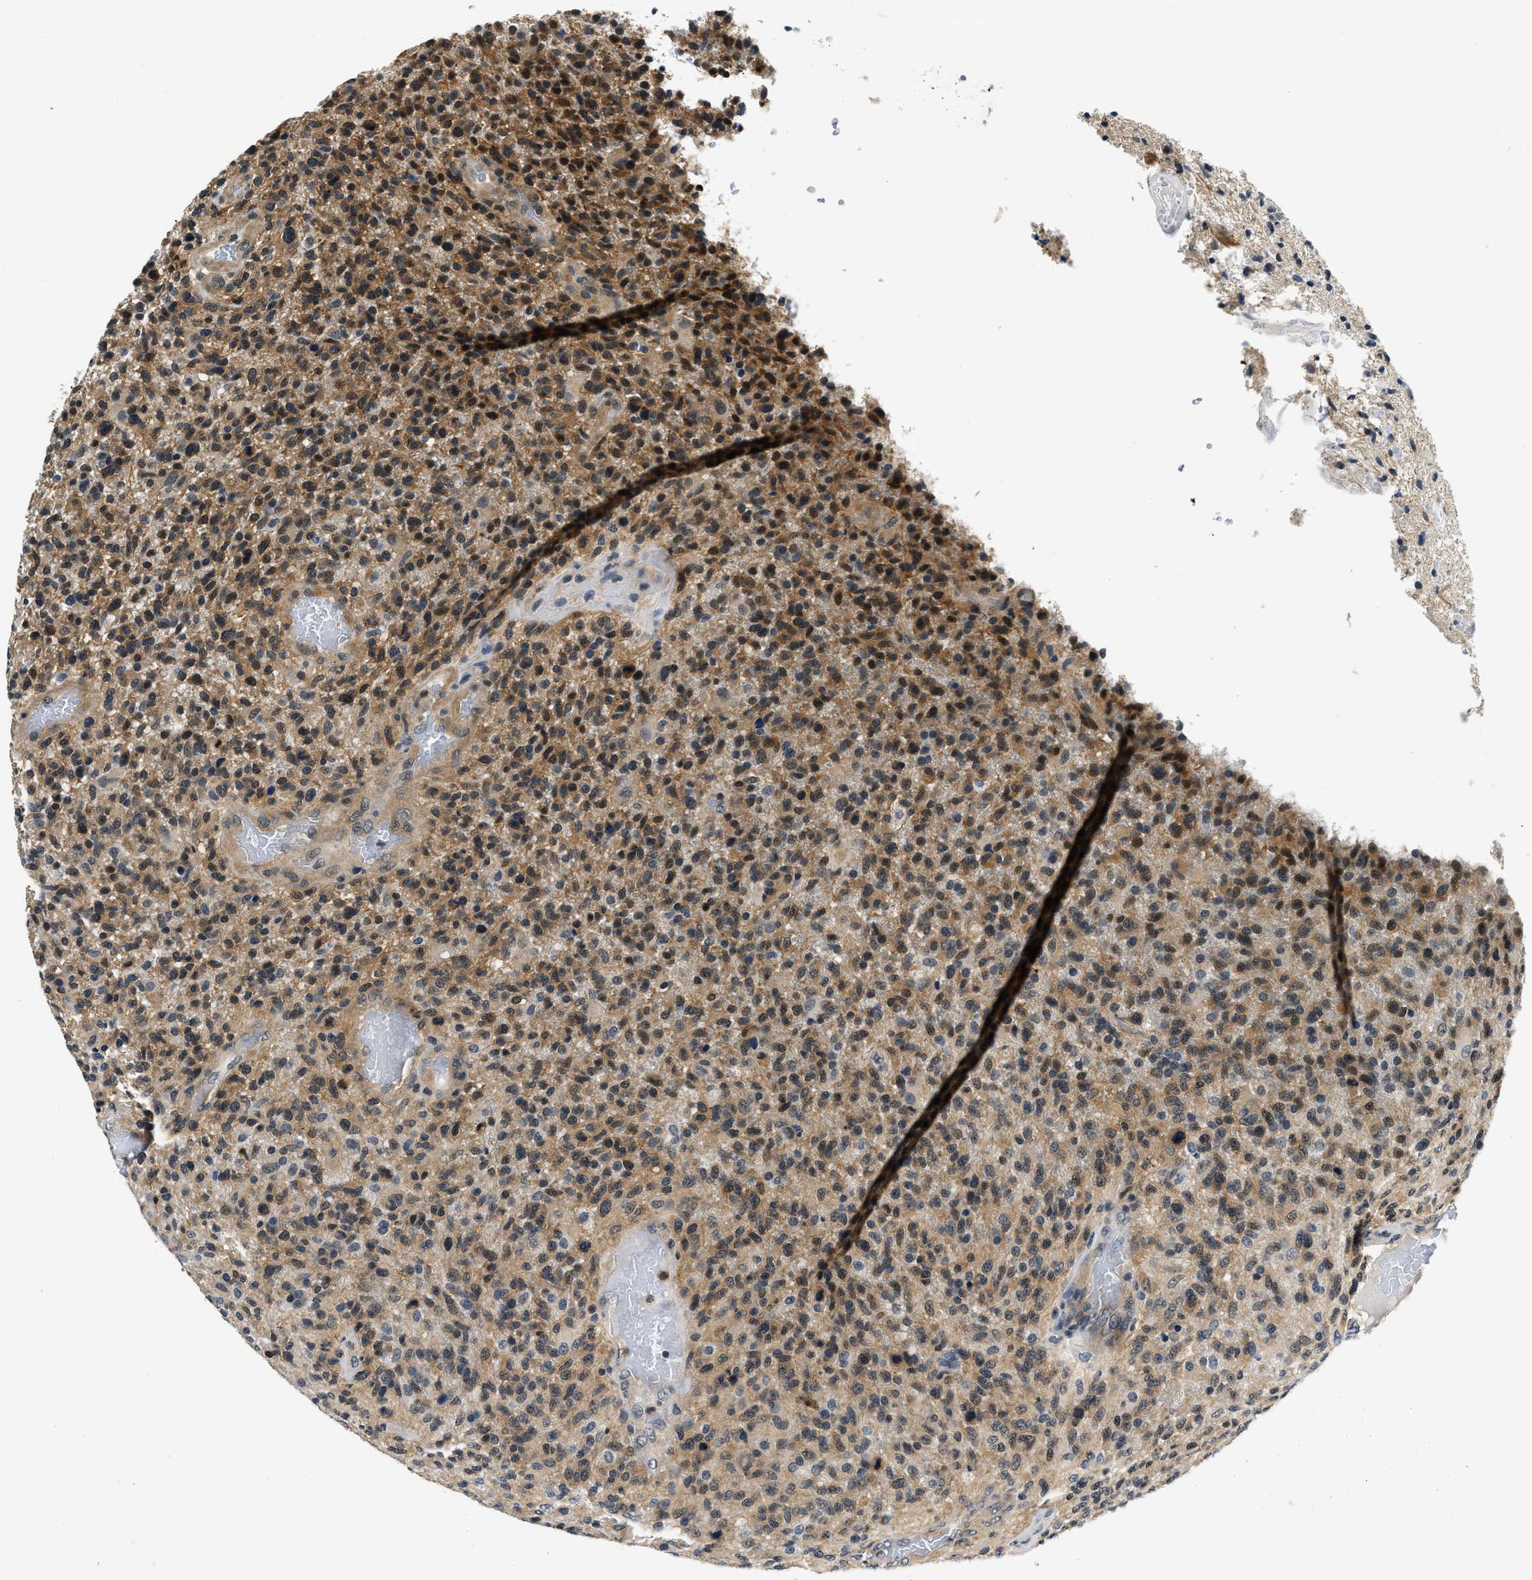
{"staining": {"intensity": "moderate", "quantity": ">75%", "location": "cytoplasmic/membranous,nuclear"}, "tissue": "glioma", "cell_type": "Tumor cells", "image_type": "cancer", "snomed": [{"axis": "morphology", "description": "Glioma, malignant, High grade"}, {"axis": "topography", "description": "Brain"}], "caption": "Malignant high-grade glioma stained with a brown dye demonstrates moderate cytoplasmic/membranous and nuclear positive staining in about >75% of tumor cells.", "gene": "SMAD4", "patient": {"sex": "male", "age": 72}}